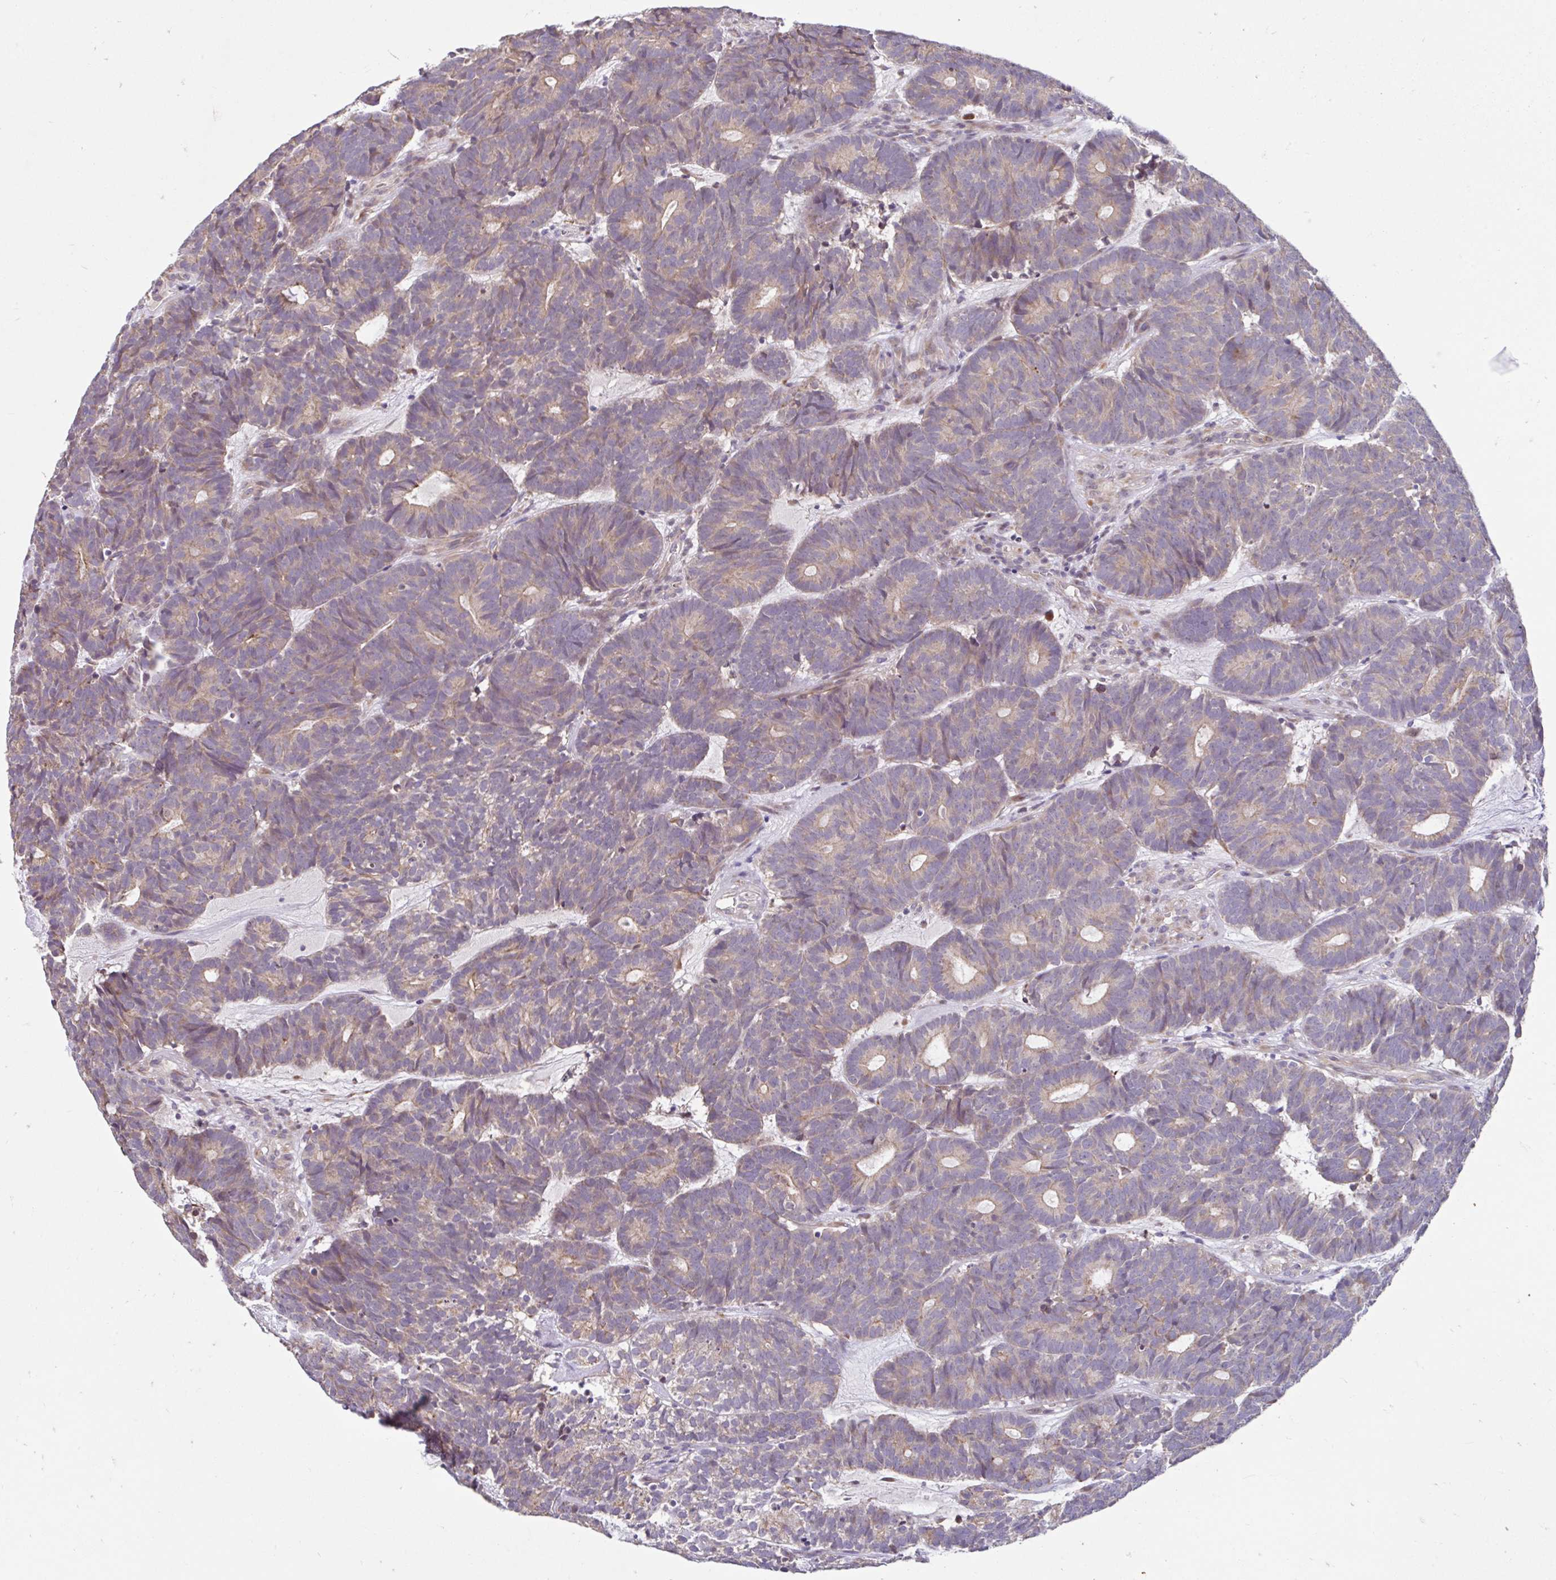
{"staining": {"intensity": "weak", "quantity": ">75%", "location": "cytoplasmic/membranous"}, "tissue": "head and neck cancer", "cell_type": "Tumor cells", "image_type": "cancer", "snomed": [{"axis": "morphology", "description": "Adenocarcinoma, NOS"}, {"axis": "topography", "description": "Head-Neck"}], "caption": "Adenocarcinoma (head and neck) stained with a protein marker exhibits weak staining in tumor cells.", "gene": "NT5C1B", "patient": {"sex": "female", "age": 81}}